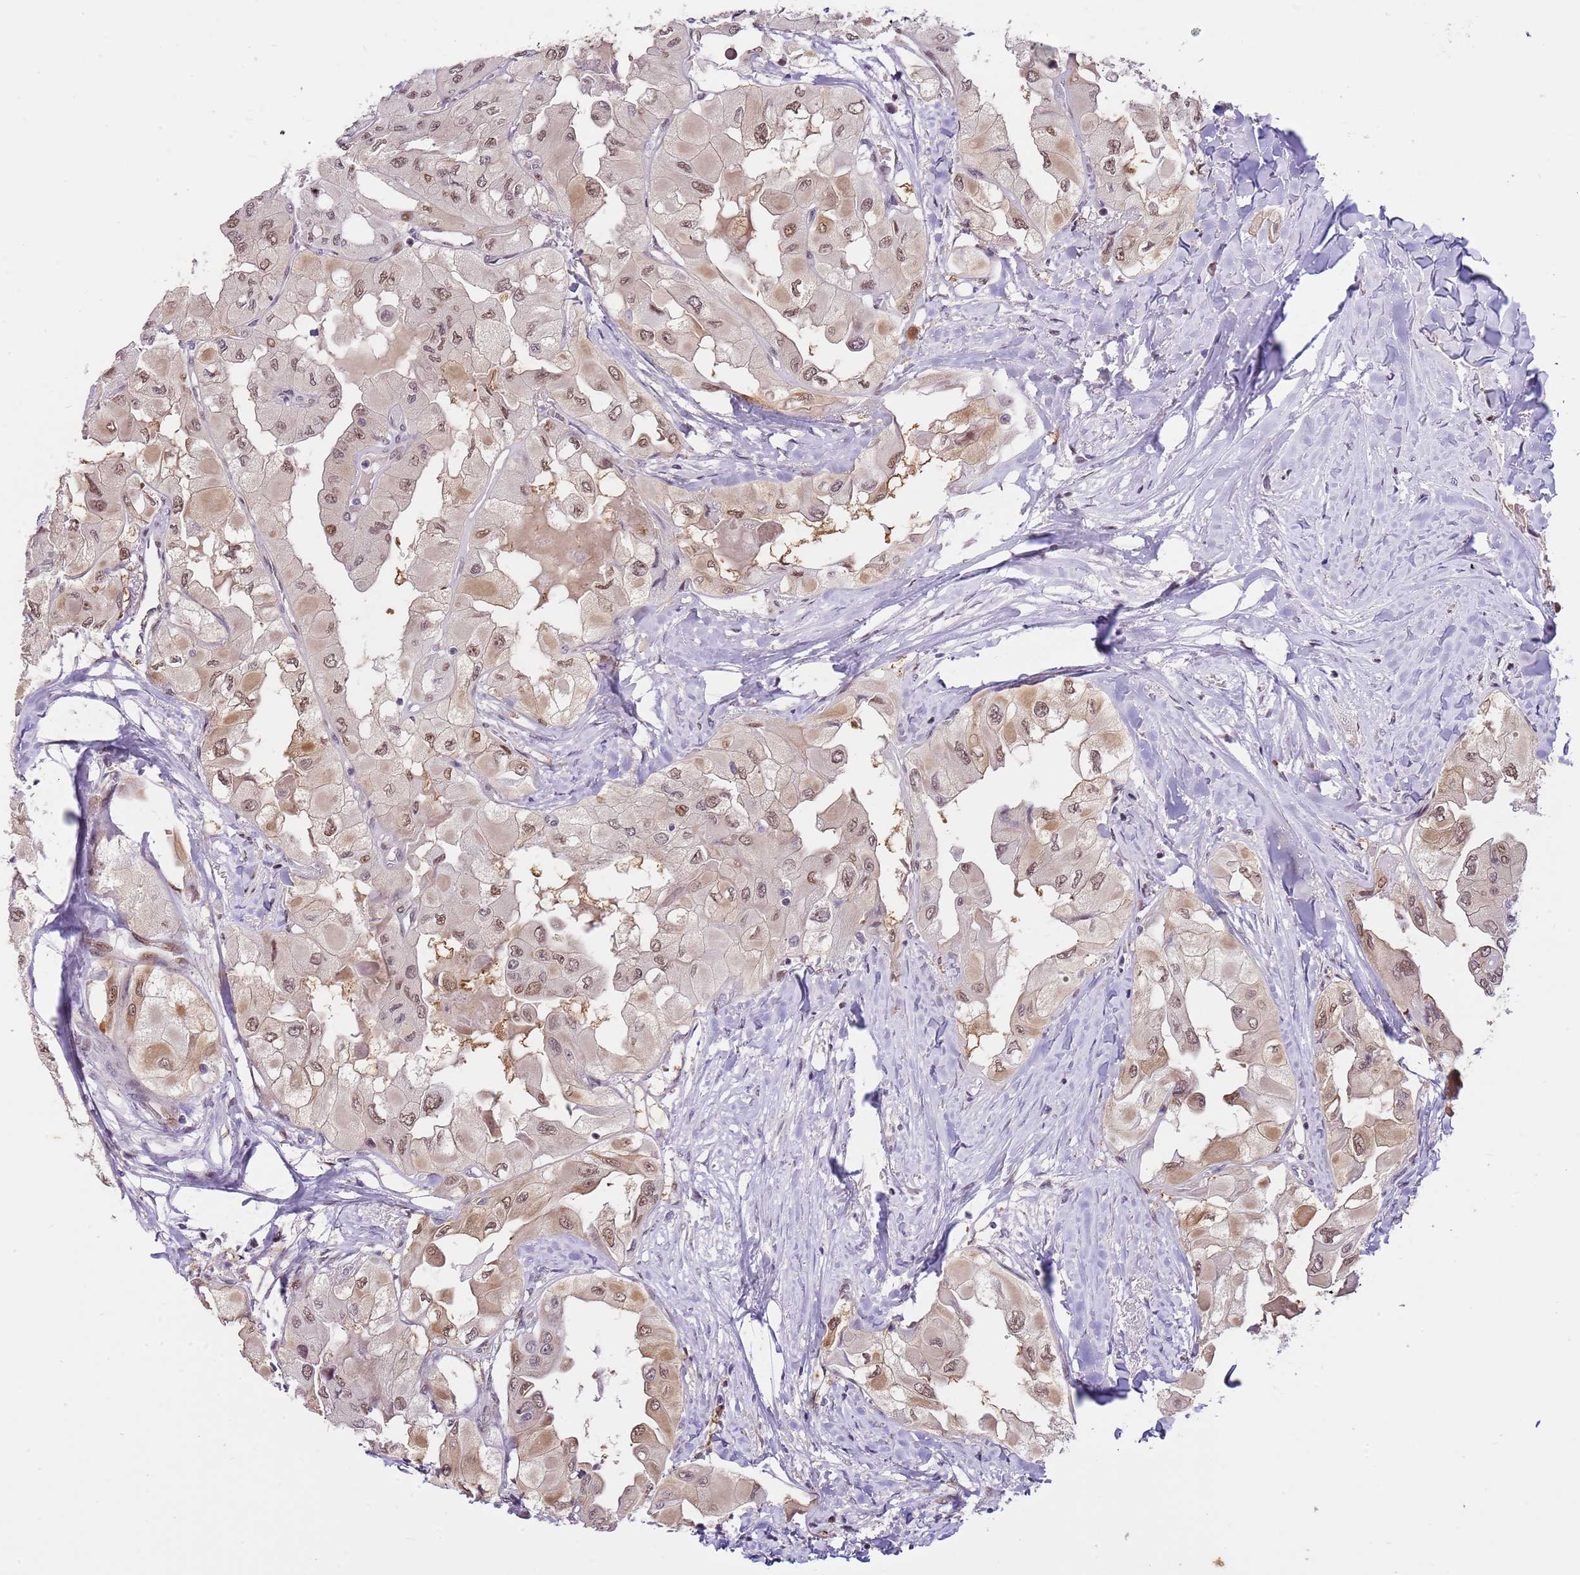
{"staining": {"intensity": "moderate", "quantity": ">75%", "location": "nuclear"}, "tissue": "thyroid cancer", "cell_type": "Tumor cells", "image_type": "cancer", "snomed": [{"axis": "morphology", "description": "Normal tissue, NOS"}, {"axis": "morphology", "description": "Papillary adenocarcinoma, NOS"}, {"axis": "topography", "description": "Thyroid gland"}], "caption": "Tumor cells display moderate nuclear staining in about >75% of cells in papillary adenocarcinoma (thyroid).", "gene": "RFK", "patient": {"sex": "female", "age": 59}}